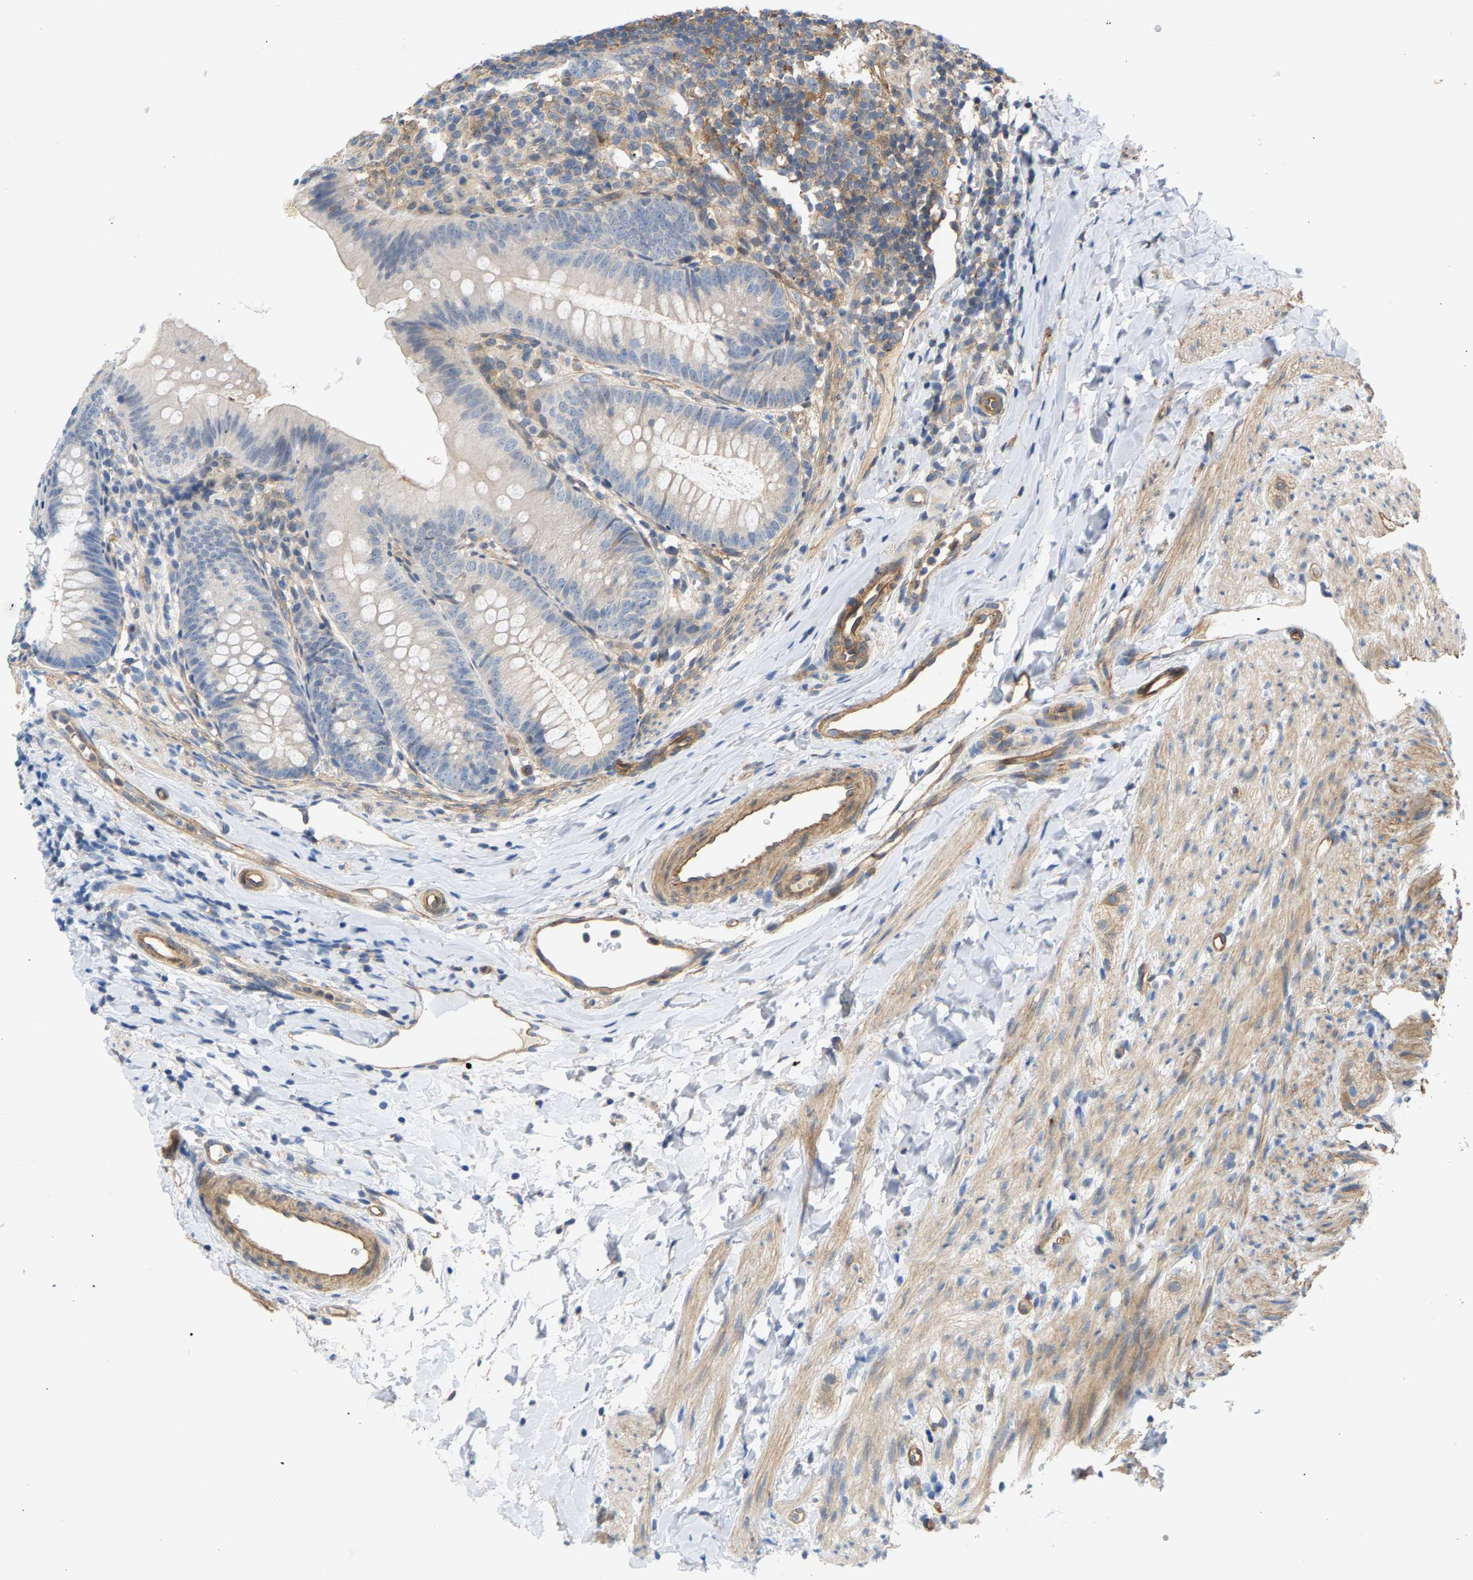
{"staining": {"intensity": "negative", "quantity": "none", "location": "none"}, "tissue": "appendix", "cell_type": "Glandular cells", "image_type": "normal", "snomed": [{"axis": "morphology", "description": "Normal tissue, NOS"}, {"axis": "topography", "description": "Appendix"}], "caption": "Glandular cells are negative for protein expression in normal human appendix. (Brightfield microscopy of DAB immunohistochemistry (IHC) at high magnification).", "gene": "KRTAP27", "patient": {"sex": "male", "age": 1}}